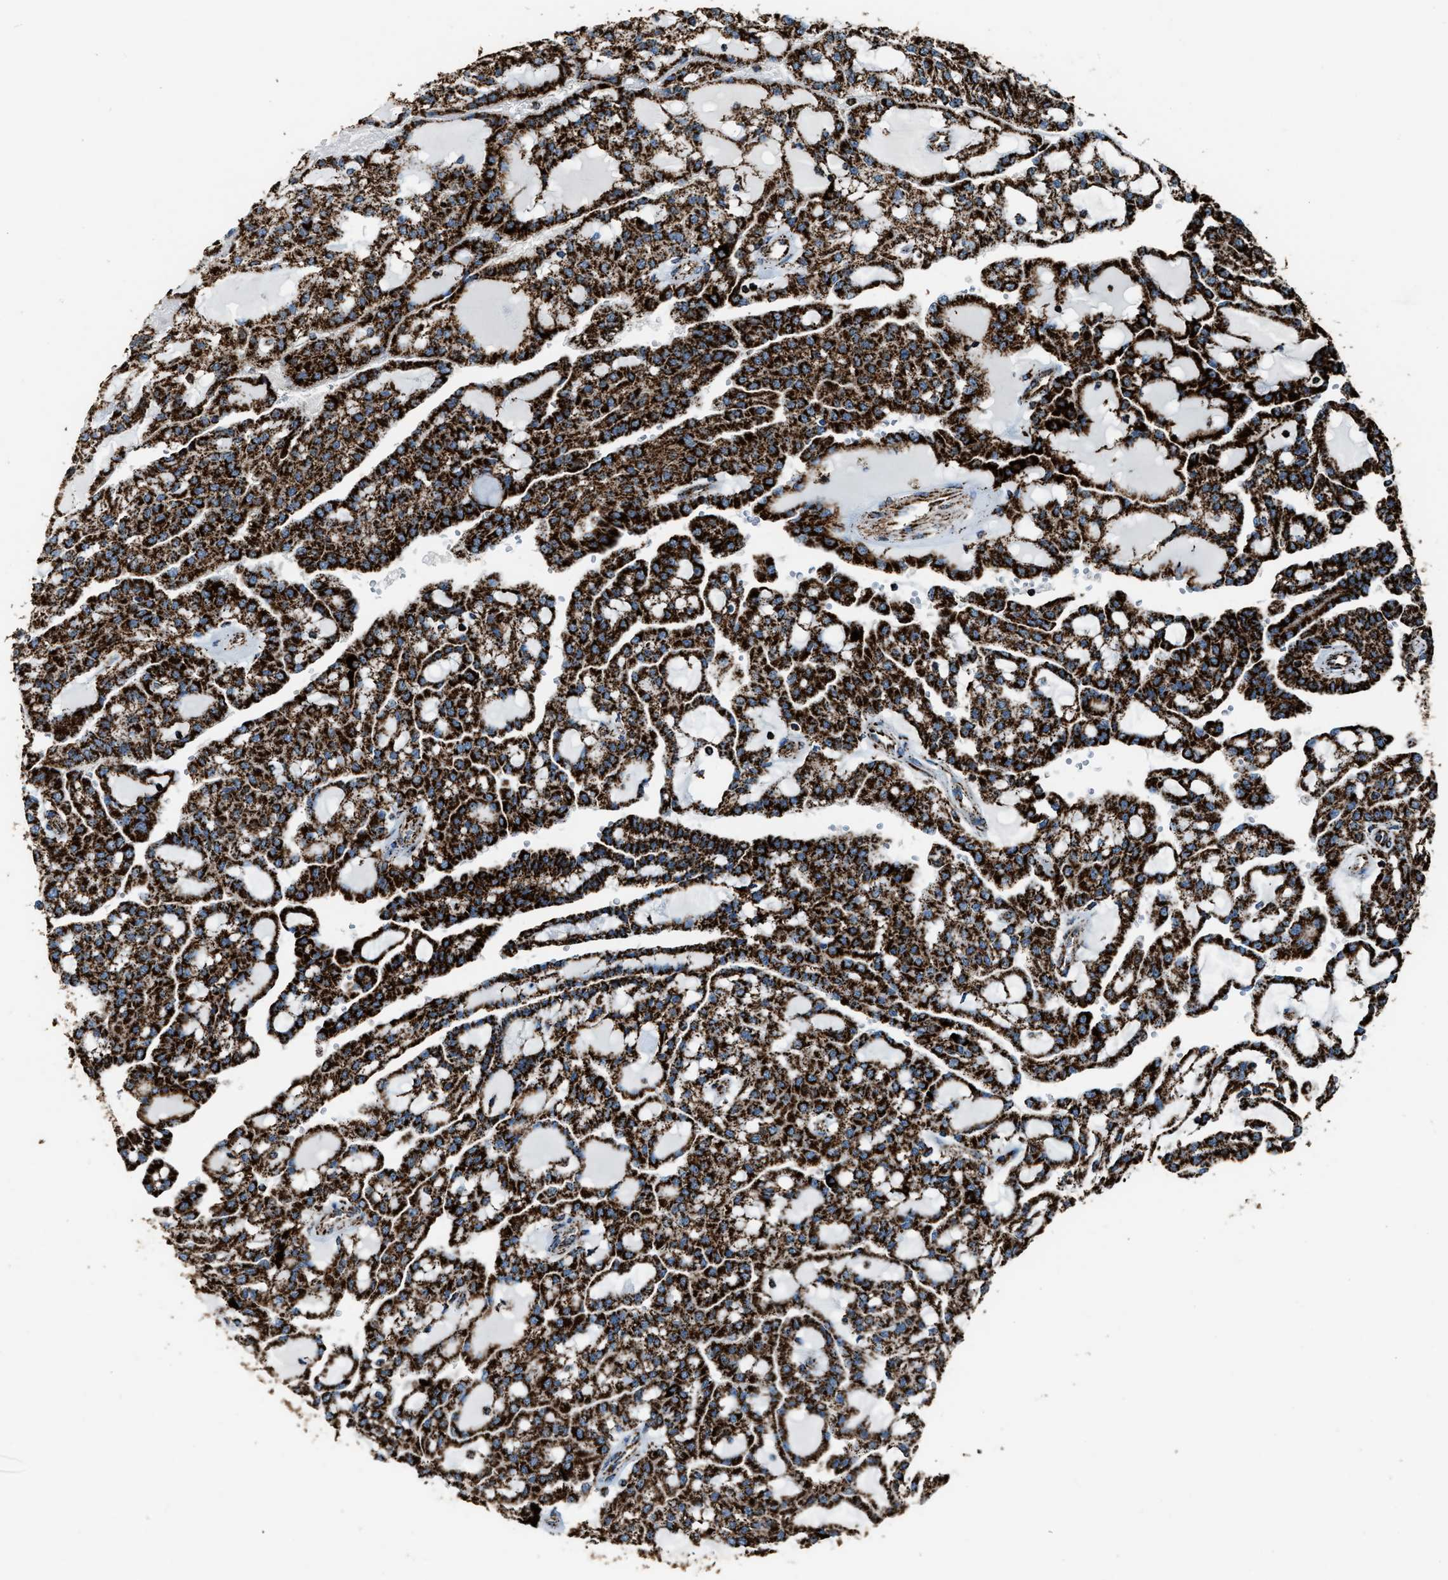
{"staining": {"intensity": "strong", "quantity": ">75%", "location": "cytoplasmic/membranous"}, "tissue": "renal cancer", "cell_type": "Tumor cells", "image_type": "cancer", "snomed": [{"axis": "morphology", "description": "Adenocarcinoma, NOS"}, {"axis": "topography", "description": "Kidney"}], "caption": "Immunohistochemistry image of neoplastic tissue: adenocarcinoma (renal) stained using immunohistochemistry shows high levels of strong protein expression localized specifically in the cytoplasmic/membranous of tumor cells, appearing as a cytoplasmic/membranous brown color.", "gene": "MDH2", "patient": {"sex": "male", "age": 63}}